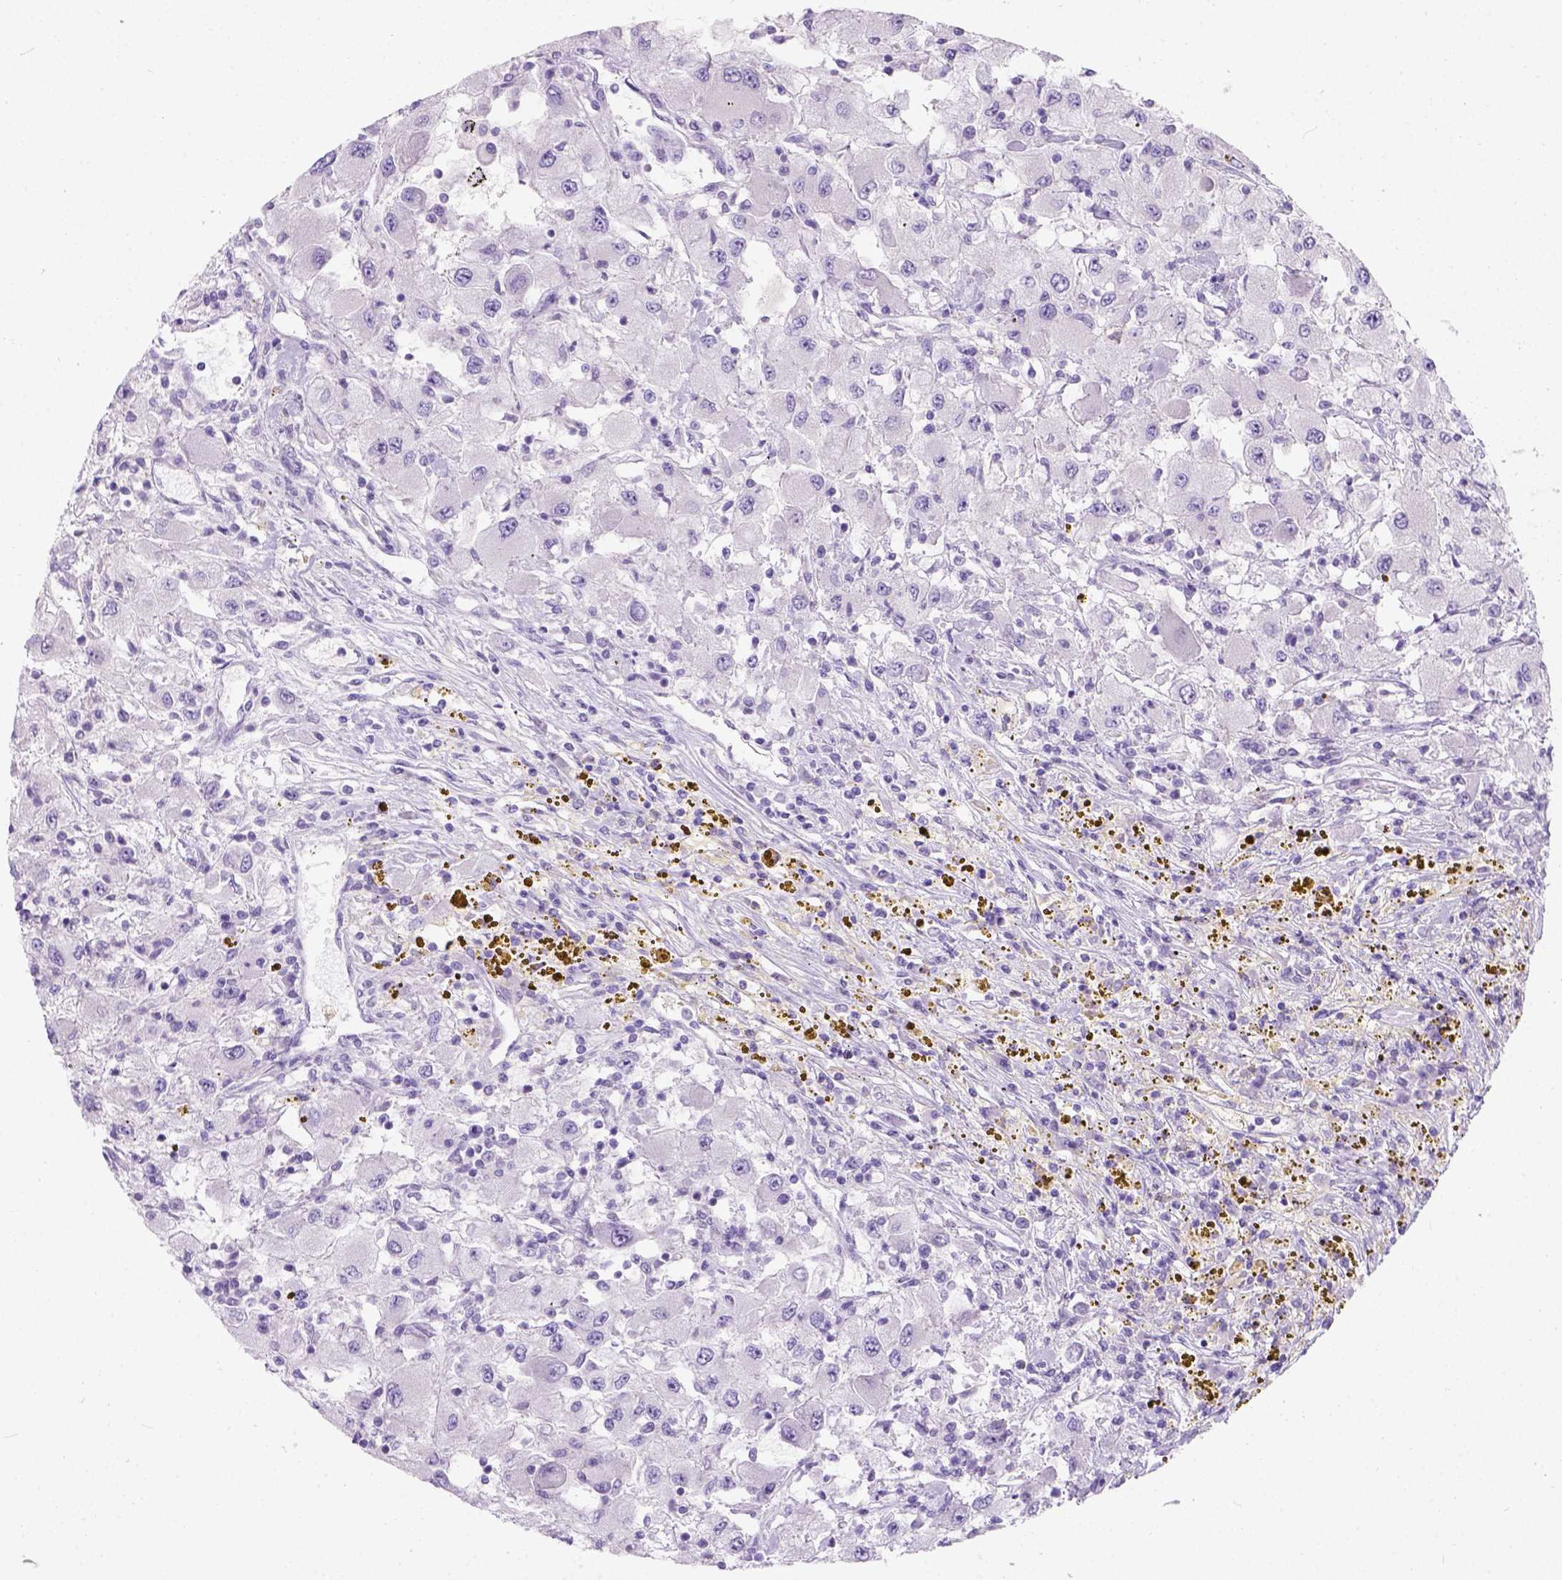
{"staining": {"intensity": "negative", "quantity": "none", "location": "none"}, "tissue": "renal cancer", "cell_type": "Tumor cells", "image_type": "cancer", "snomed": [{"axis": "morphology", "description": "Adenocarcinoma, NOS"}, {"axis": "topography", "description": "Kidney"}], "caption": "This is an IHC micrograph of adenocarcinoma (renal). There is no staining in tumor cells.", "gene": "C20orf144", "patient": {"sex": "female", "age": 67}}